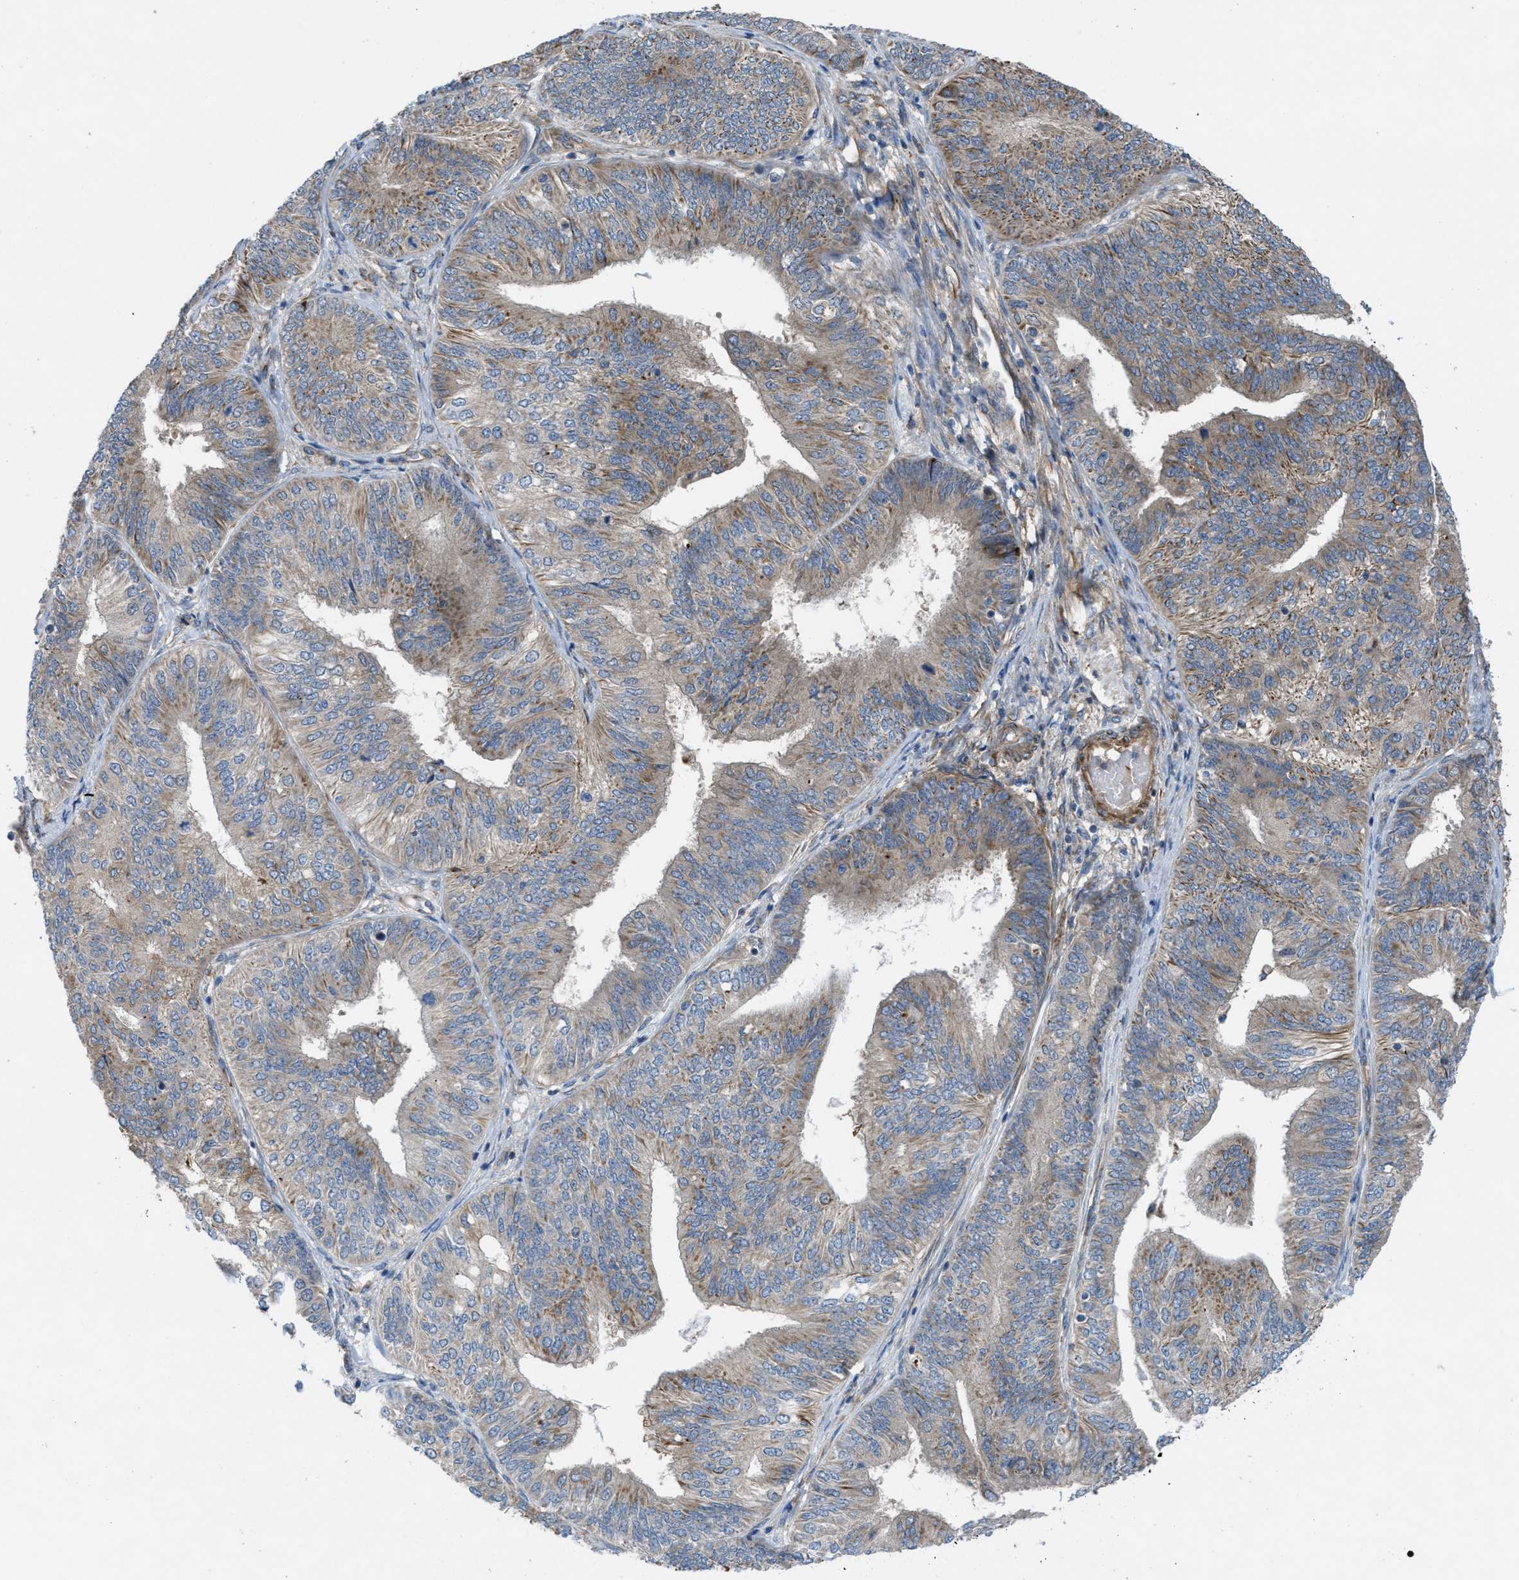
{"staining": {"intensity": "weak", "quantity": "<25%", "location": "cytoplasmic/membranous"}, "tissue": "endometrial cancer", "cell_type": "Tumor cells", "image_type": "cancer", "snomed": [{"axis": "morphology", "description": "Adenocarcinoma, NOS"}, {"axis": "topography", "description": "Endometrium"}], "caption": "The photomicrograph reveals no staining of tumor cells in endometrial cancer (adenocarcinoma).", "gene": "SLC6A9", "patient": {"sex": "female", "age": 58}}